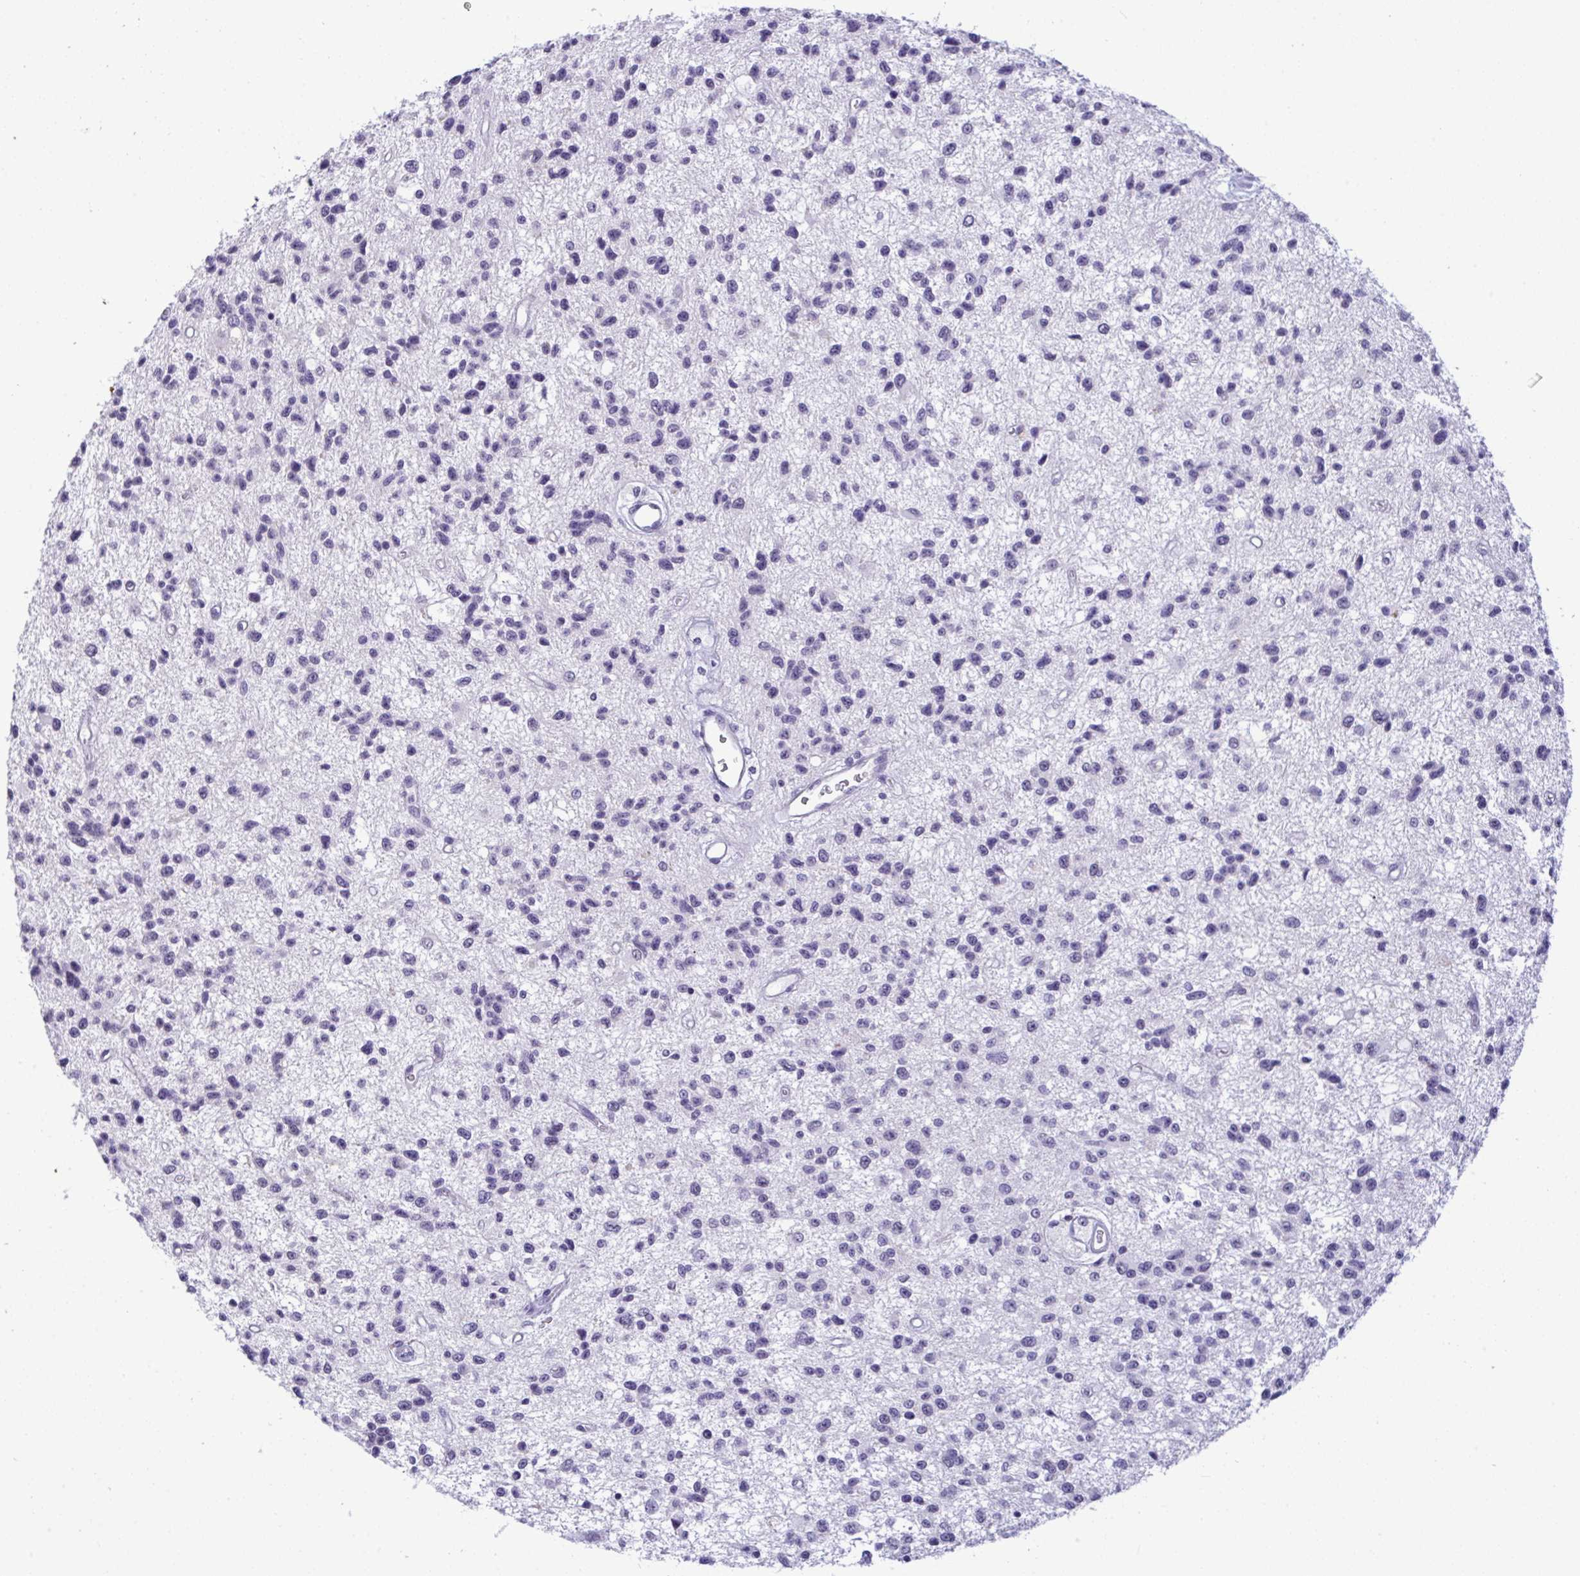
{"staining": {"intensity": "negative", "quantity": "none", "location": "none"}, "tissue": "glioma", "cell_type": "Tumor cells", "image_type": "cancer", "snomed": [{"axis": "morphology", "description": "Glioma, malignant, Low grade"}, {"axis": "topography", "description": "Brain"}], "caption": "Immunohistochemical staining of human glioma exhibits no significant staining in tumor cells.", "gene": "YBX2", "patient": {"sex": "male", "age": 43}}